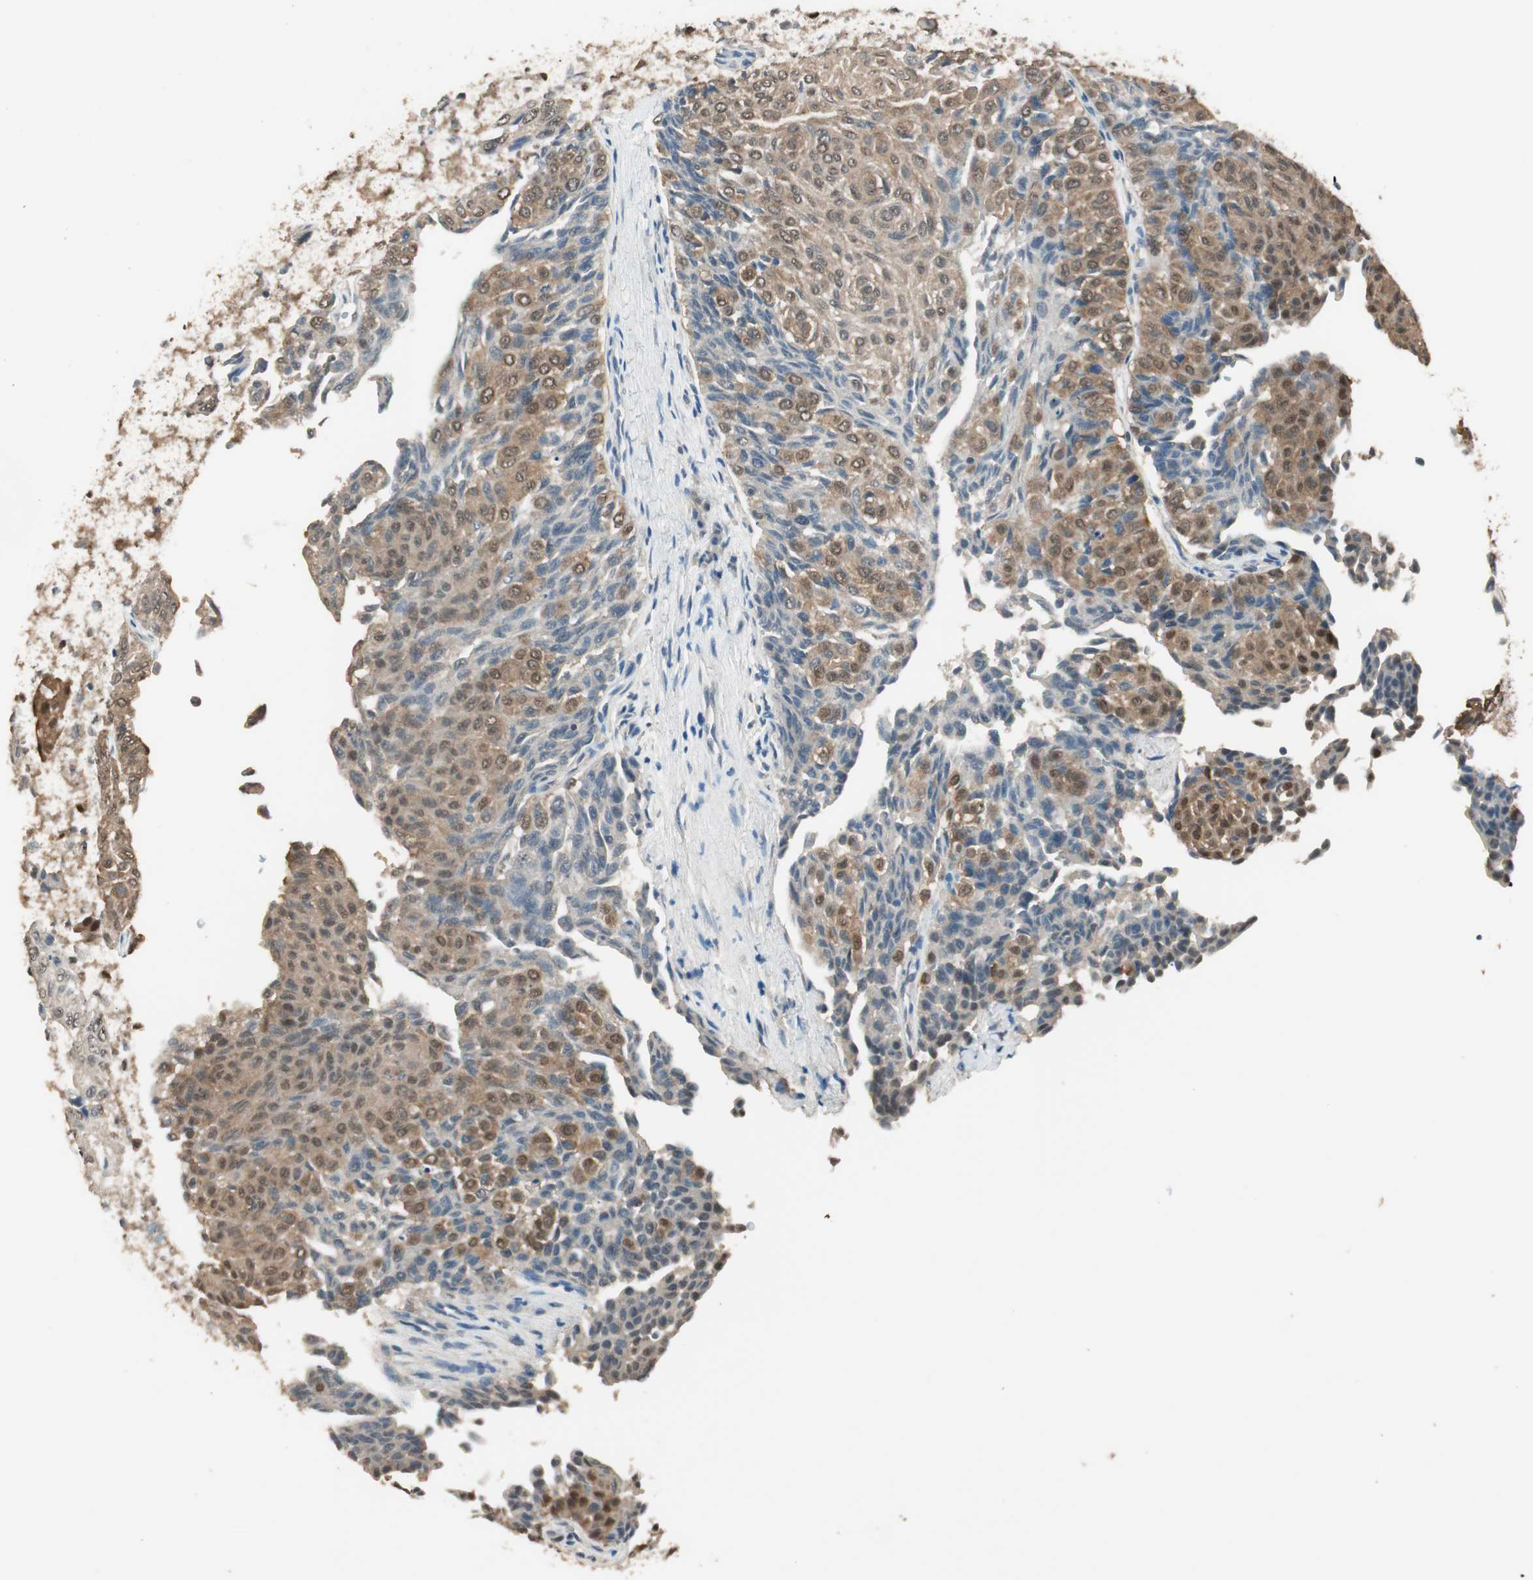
{"staining": {"intensity": "moderate", "quantity": "25%-75%", "location": "cytoplasmic/membranous"}, "tissue": "urothelial cancer", "cell_type": "Tumor cells", "image_type": "cancer", "snomed": [{"axis": "morphology", "description": "Urothelial carcinoma, Low grade"}, {"axis": "topography", "description": "Urinary bladder"}], "caption": "Moderate cytoplasmic/membranous positivity is seen in approximately 25%-75% of tumor cells in urothelial carcinoma (low-grade).", "gene": "USP5", "patient": {"sex": "male", "age": 78}}